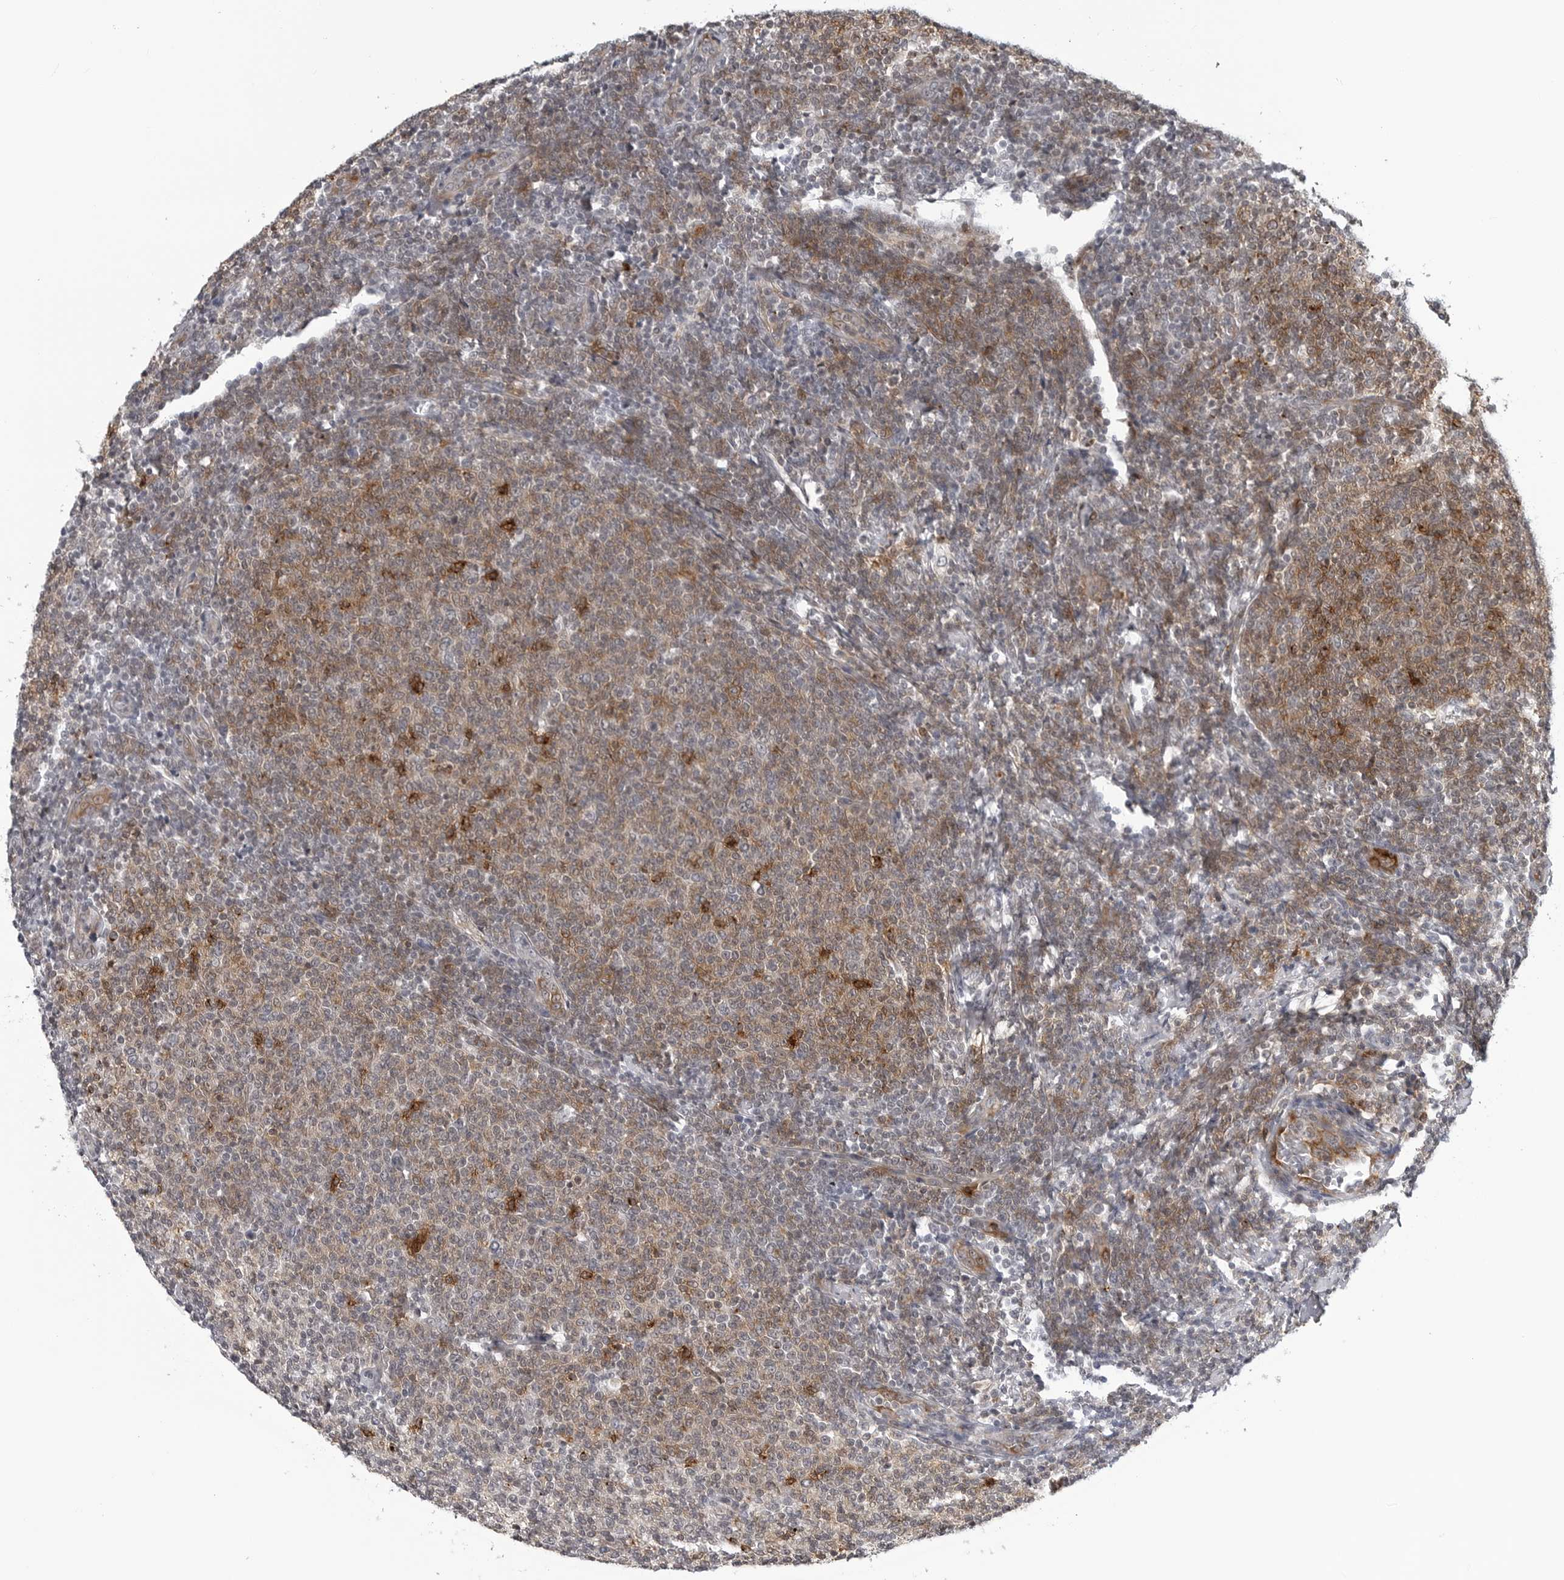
{"staining": {"intensity": "moderate", "quantity": "25%-75%", "location": "cytoplasmic/membranous"}, "tissue": "lymphoma", "cell_type": "Tumor cells", "image_type": "cancer", "snomed": [{"axis": "morphology", "description": "Malignant lymphoma, non-Hodgkin's type, Low grade"}, {"axis": "topography", "description": "Lymph node"}], "caption": "The photomicrograph exhibits immunohistochemical staining of lymphoma. There is moderate cytoplasmic/membranous positivity is seen in approximately 25%-75% of tumor cells. The staining is performed using DAB (3,3'-diaminobenzidine) brown chromogen to label protein expression. The nuclei are counter-stained blue using hematoxylin.", "gene": "CXCR5", "patient": {"sex": "male", "age": 66}}